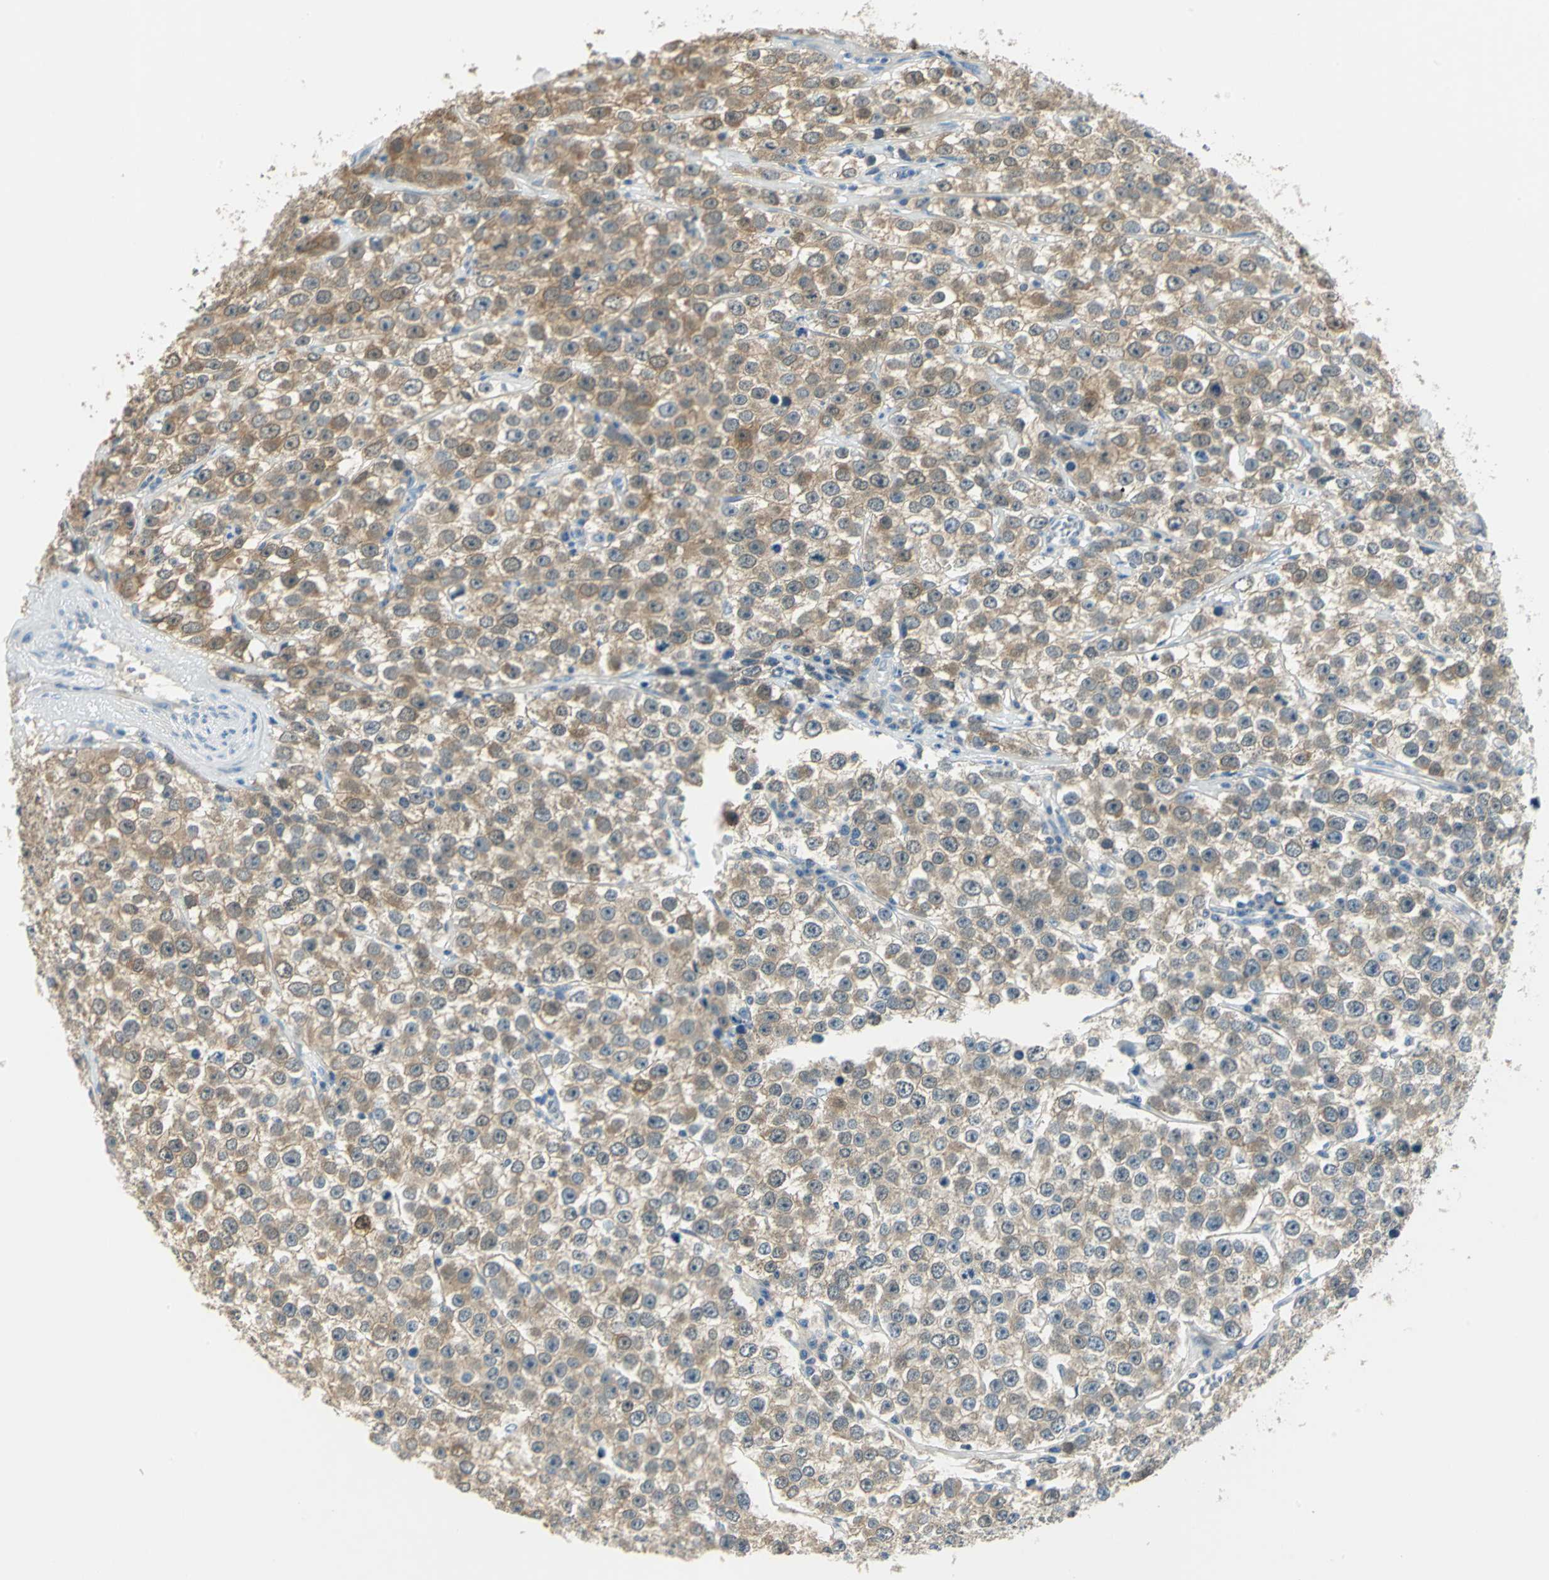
{"staining": {"intensity": "moderate", "quantity": ">75%", "location": "cytoplasmic/membranous"}, "tissue": "testis cancer", "cell_type": "Tumor cells", "image_type": "cancer", "snomed": [{"axis": "morphology", "description": "Seminoma, NOS"}, {"axis": "morphology", "description": "Carcinoma, Embryonal, NOS"}, {"axis": "topography", "description": "Testis"}], "caption": "The micrograph displays staining of embryonal carcinoma (testis), revealing moderate cytoplasmic/membranous protein expression (brown color) within tumor cells.", "gene": "UCHL1", "patient": {"sex": "male", "age": 52}}